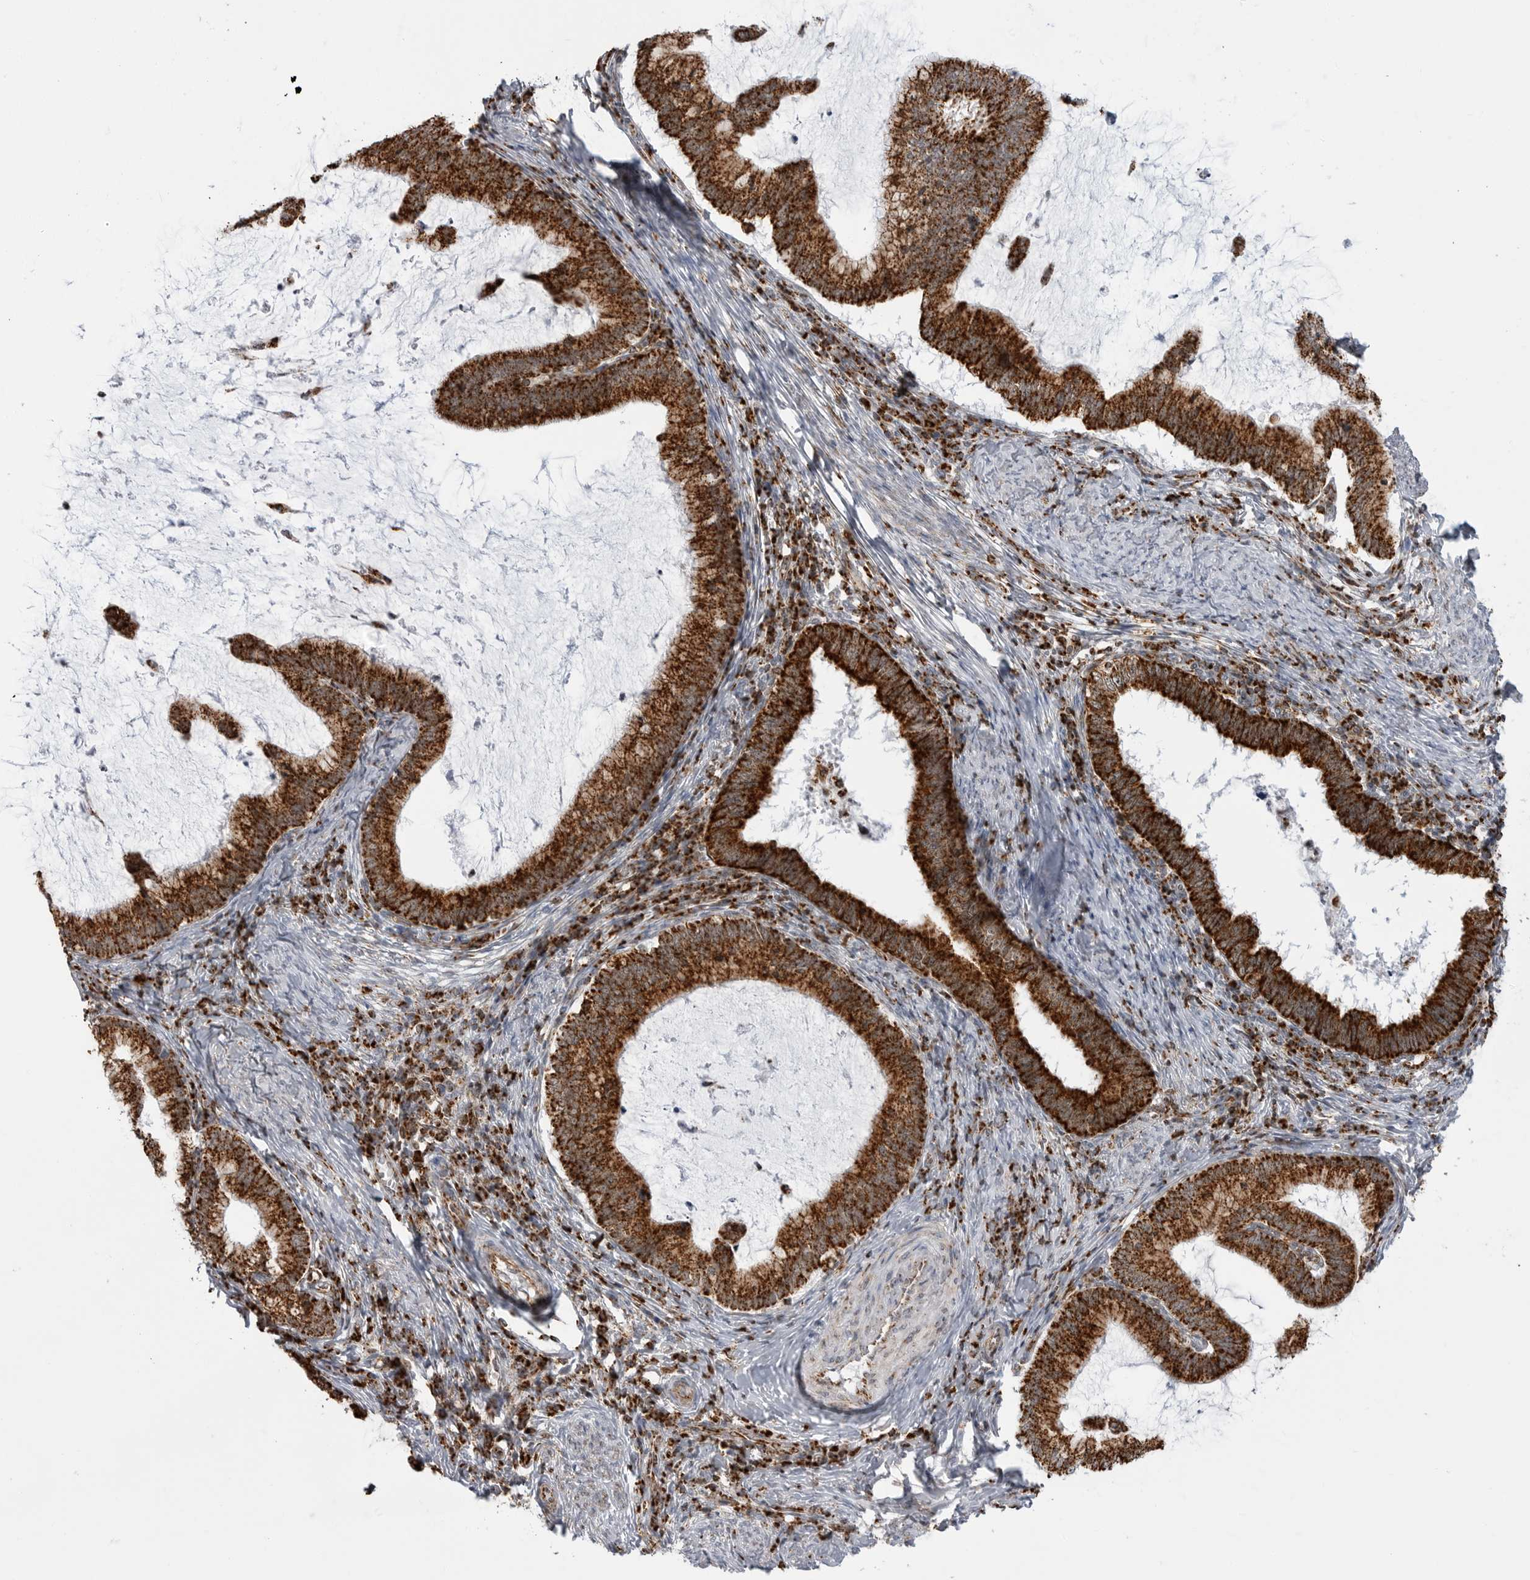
{"staining": {"intensity": "strong", "quantity": ">75%", "location": "cytoplasmic/membranous"}, "tissue": "cervical cancer", "cell_type": "Tumor cells", "image_type": "cancer", "snomed": [{"axis": "morphology", "description": "Adenocarcinoma, NOS"}, {"axis": "topography", "description": "Cervix"}], "caption": "Strong cytoplasmic/membranous protein staining is appreciated in about >75% of tumor cells in cervical adenocarcinoma. Nuclei are stained in blue.", "gene": "COX5A", "patient": {"sex": "female", "age": 36}}